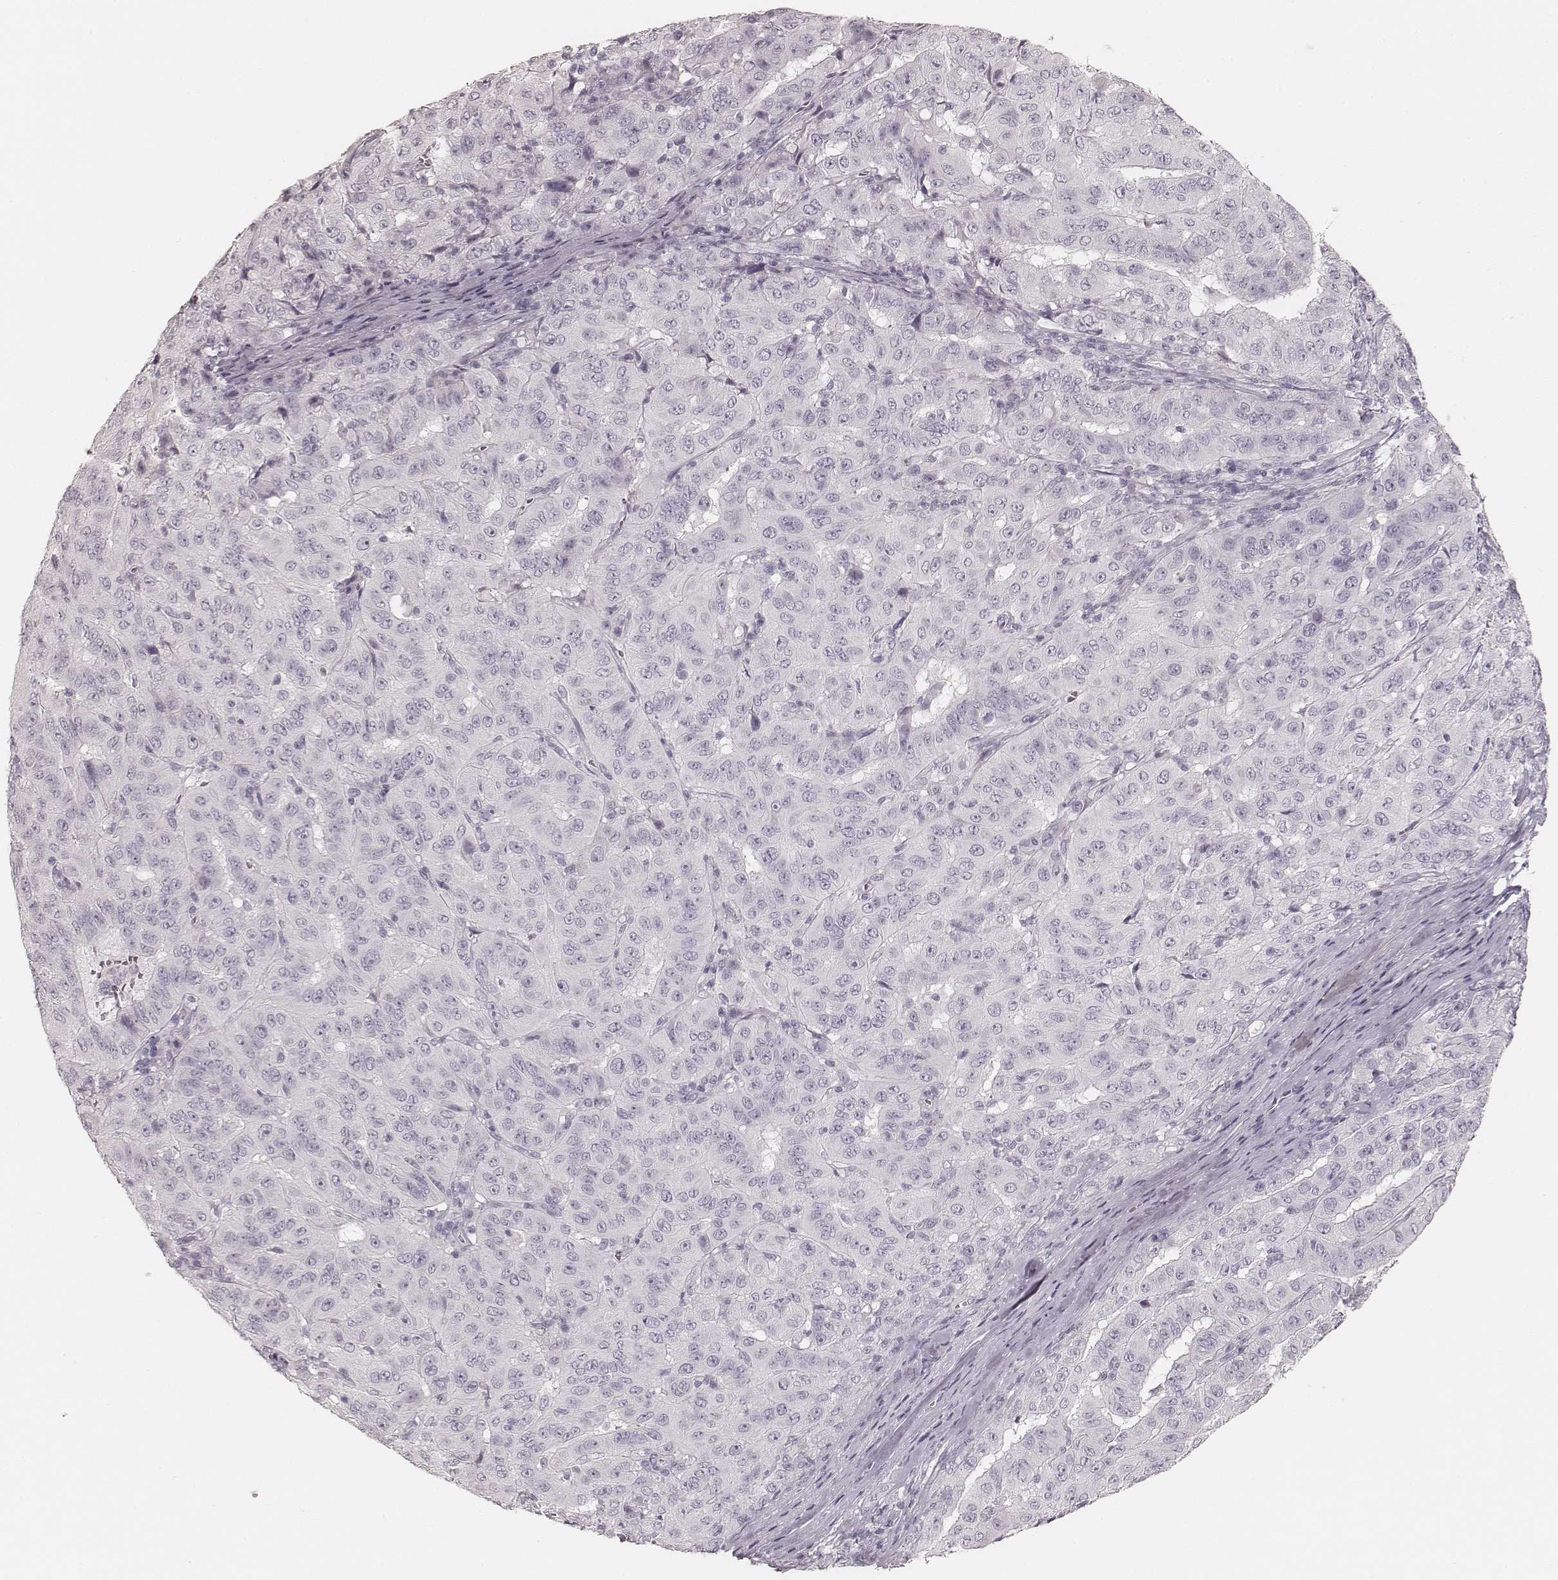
{"staining": {"intensity": "negative", "quantity": "none", "location": "none"}, "tissue": "pancreatic cancer", "cell_type": "Tumor cells", "image_type": "cancer", "snomed": [{"axis": "morphology", "description": "Adenocarcinoma, NOS"}, {"axis": "topography", "description": "Pancreas"}], "caption": "Immunohistochemistry of pancreatic cancer shows no staining in tumor cells.", "gene": "KRT26", "patient": {"sex": "male", "age": 63}}